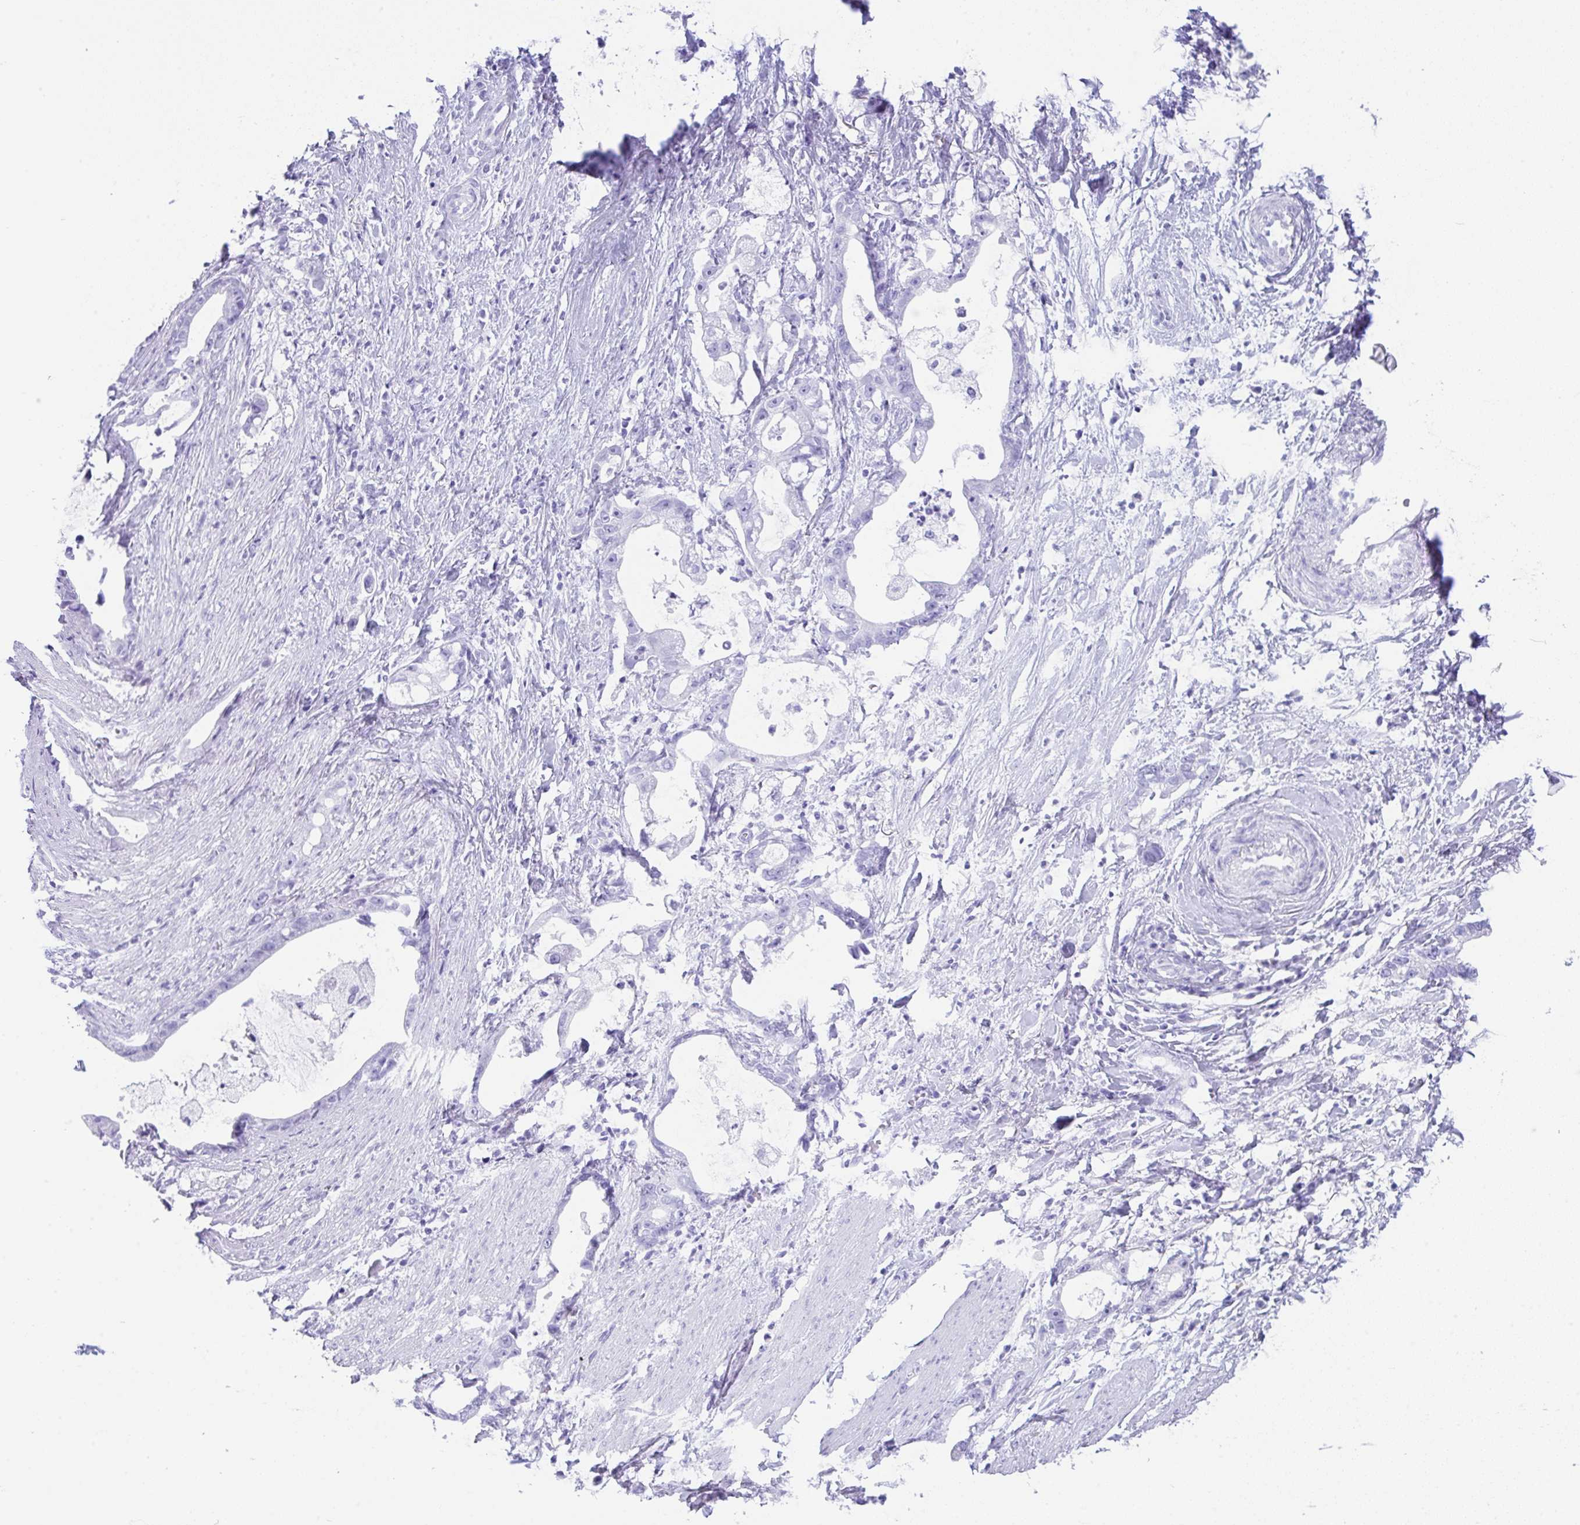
{"staining": {"intensity": "negative", "quantity": "none", "location": "none"}, "tissue": "stomach cancer", "cell_type": "Tumor cells", "image_type": "cancer", "snomed": [{"axis": "morphology", "description": "Adenocarcinoma, NOS"}, {"axis": "topography", "description": "Stomach"}], "caption": "This histopathology image is of stomach cancer stained with immunohistochemistry to label a protein in brown with the nuclei are counter-stained blue. There is no staining in tumor cells.", "gene": "CPA1", "patient": {"sex": "male", "age": 55}}